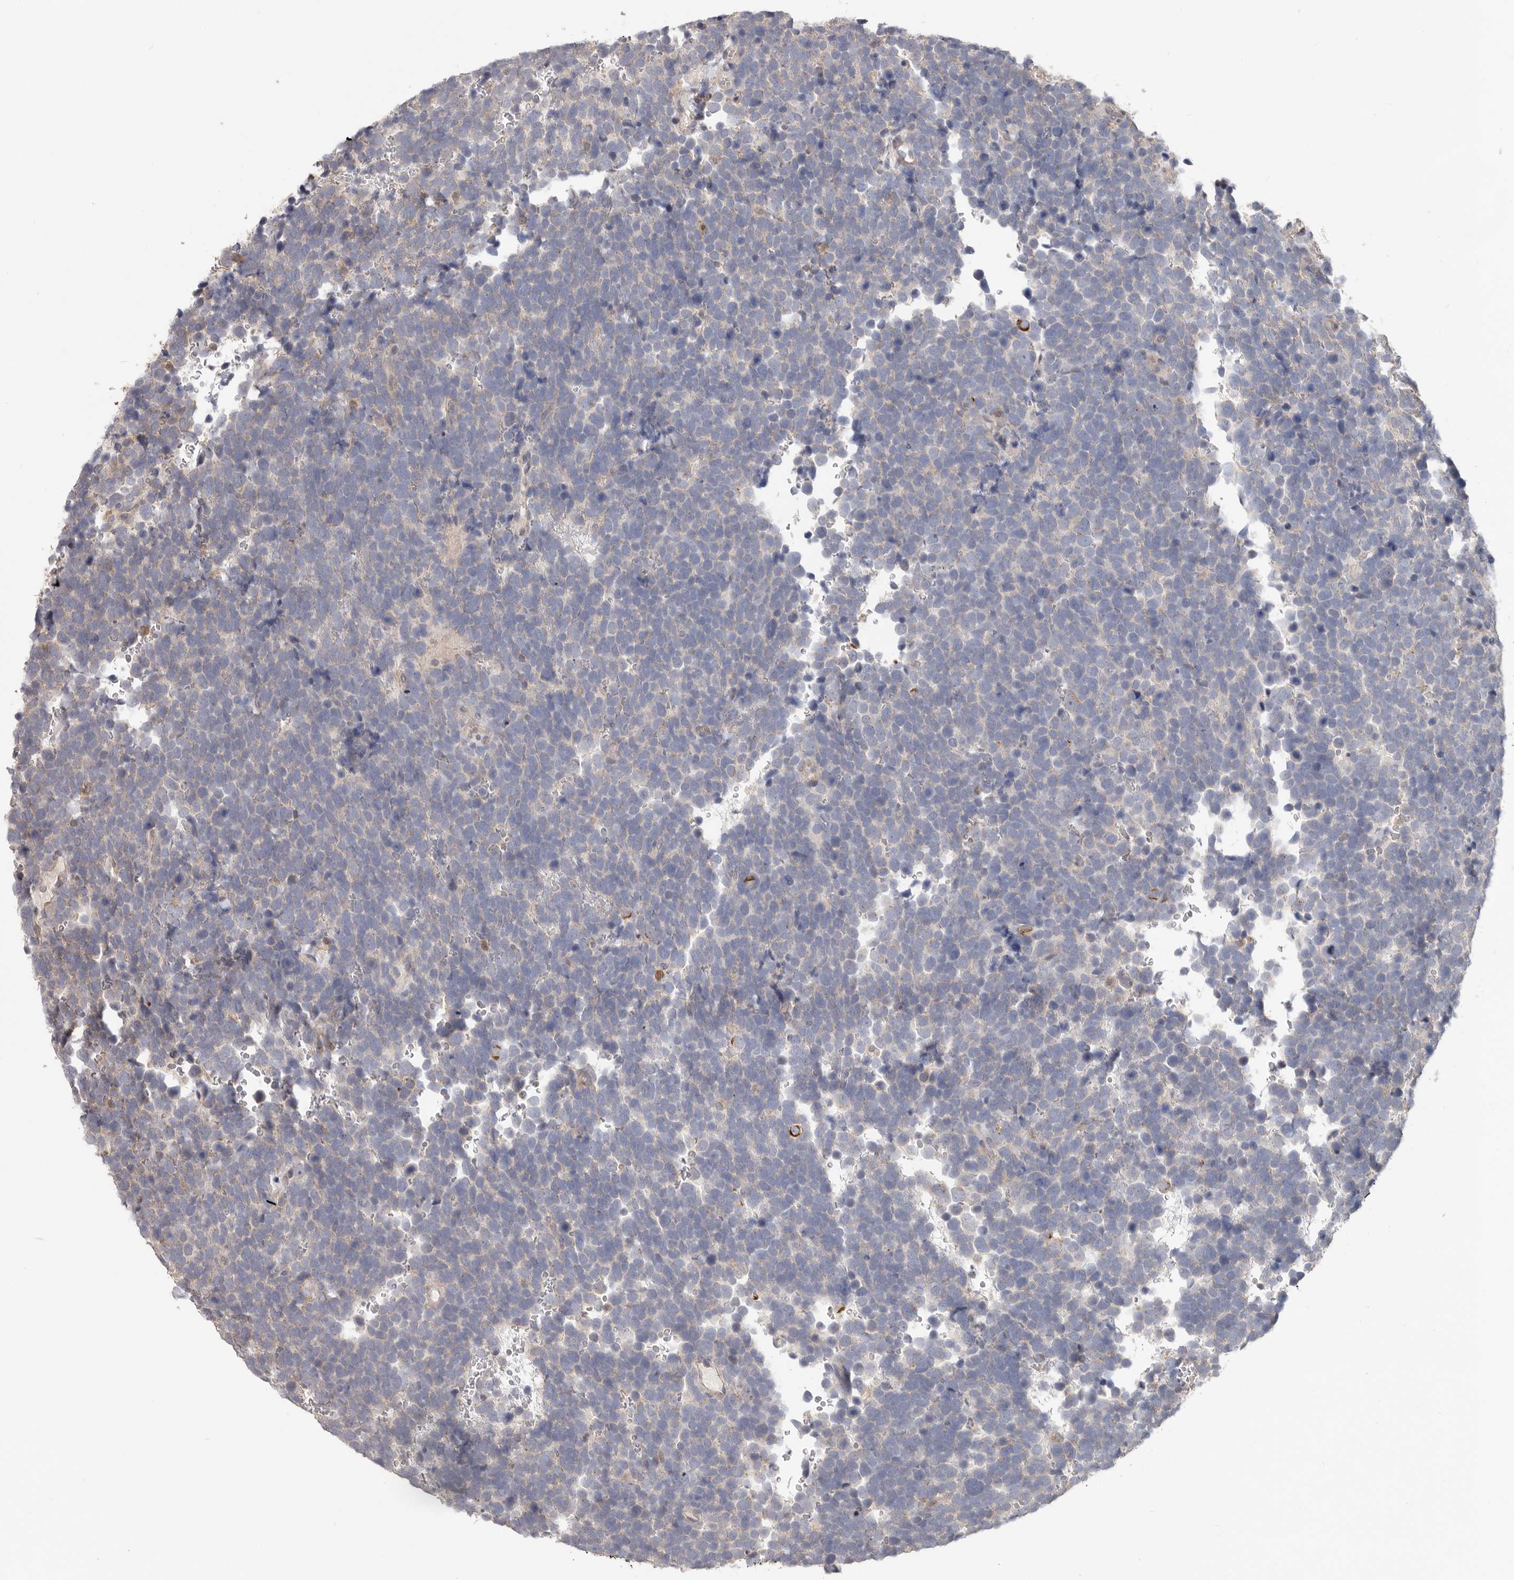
{"staining": {"intensity": "negative", "quantity": "none", "location": "none"}, "tissue": "urothelial cancer", "cell_type": "Tumor cells", "image_type": "cancer", "snomed": [{"axis": "morphology", "description": "Urothelial carcinoma, High grade"}, {"axis": "topography", "description": "Urinary bladder"}], "caption": "Protein analysis of high-grade urothelial carcinoma displays no significant staining in tumor cells. The staining is performed using DAB (3,3'-diaminobenzidine) brown chromogen with nuclei counter-stained in using hematoxylin.", "gene": "LRP6", "patient": {"sex": "female", "age": 82}}